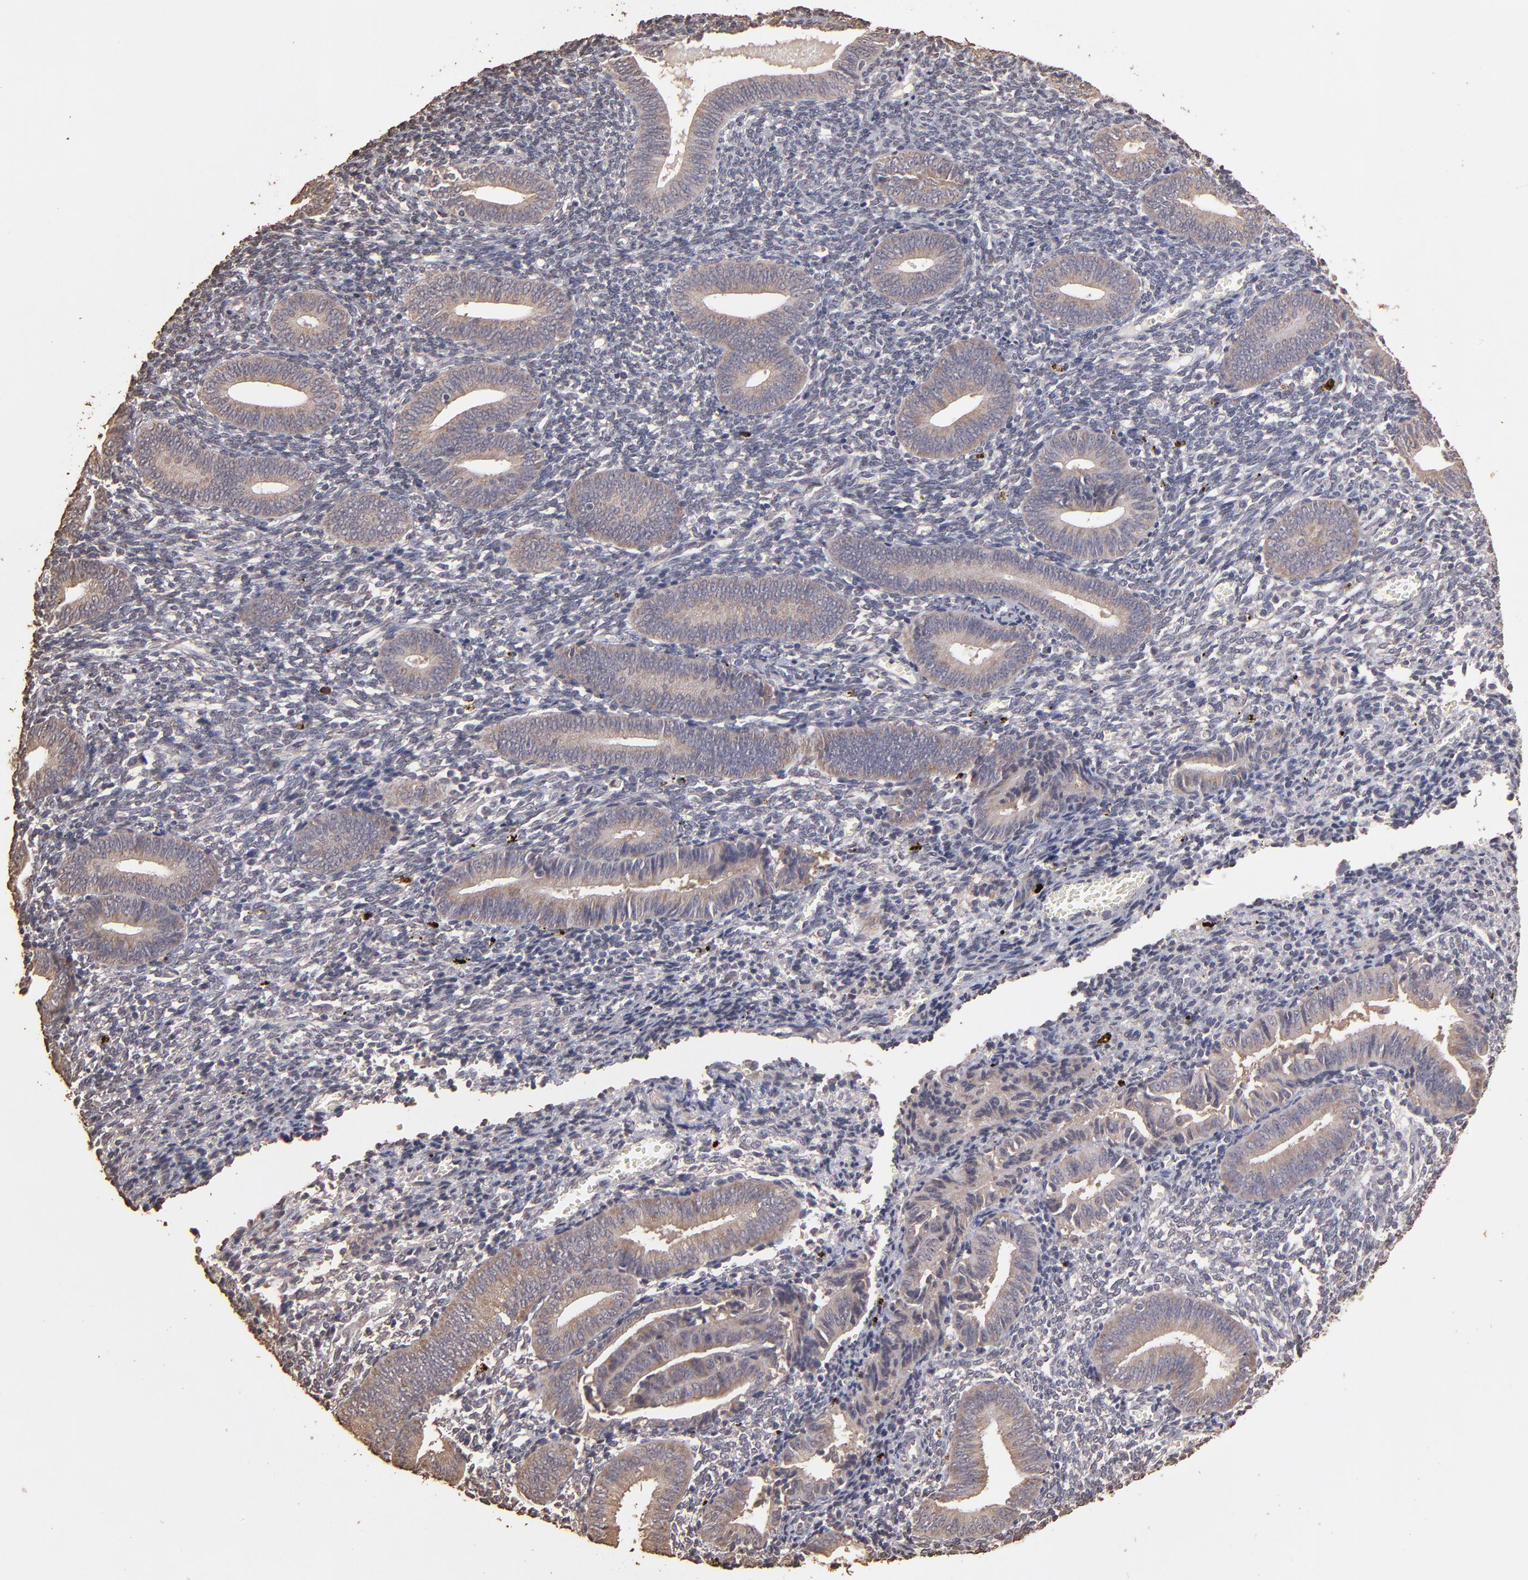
{"staining": {"intensity": "negative", "quantity": "none", "location": "none"}, "tissue": "endometrium", "cell_type": "Cells in endometrial stroma", "image_type": "normal", "snomed": [{"axis": "morphology", "description": "Normal tissue, NOS"}, {"axis": "topography", "description": "Uterus"}, {"axis": "topography", "description": "Endometrium"}], "caption": "A high-resolution histopathology image shows immunohistochemistry (IHC) staining of normal endometrium, which shows no significant positivity in cells in endometrial stroma. (DAB immunohistochemistry (IHC), high magnification).", "gene": "OPHN1", "patient": {"sex": "female", "age": 33}}